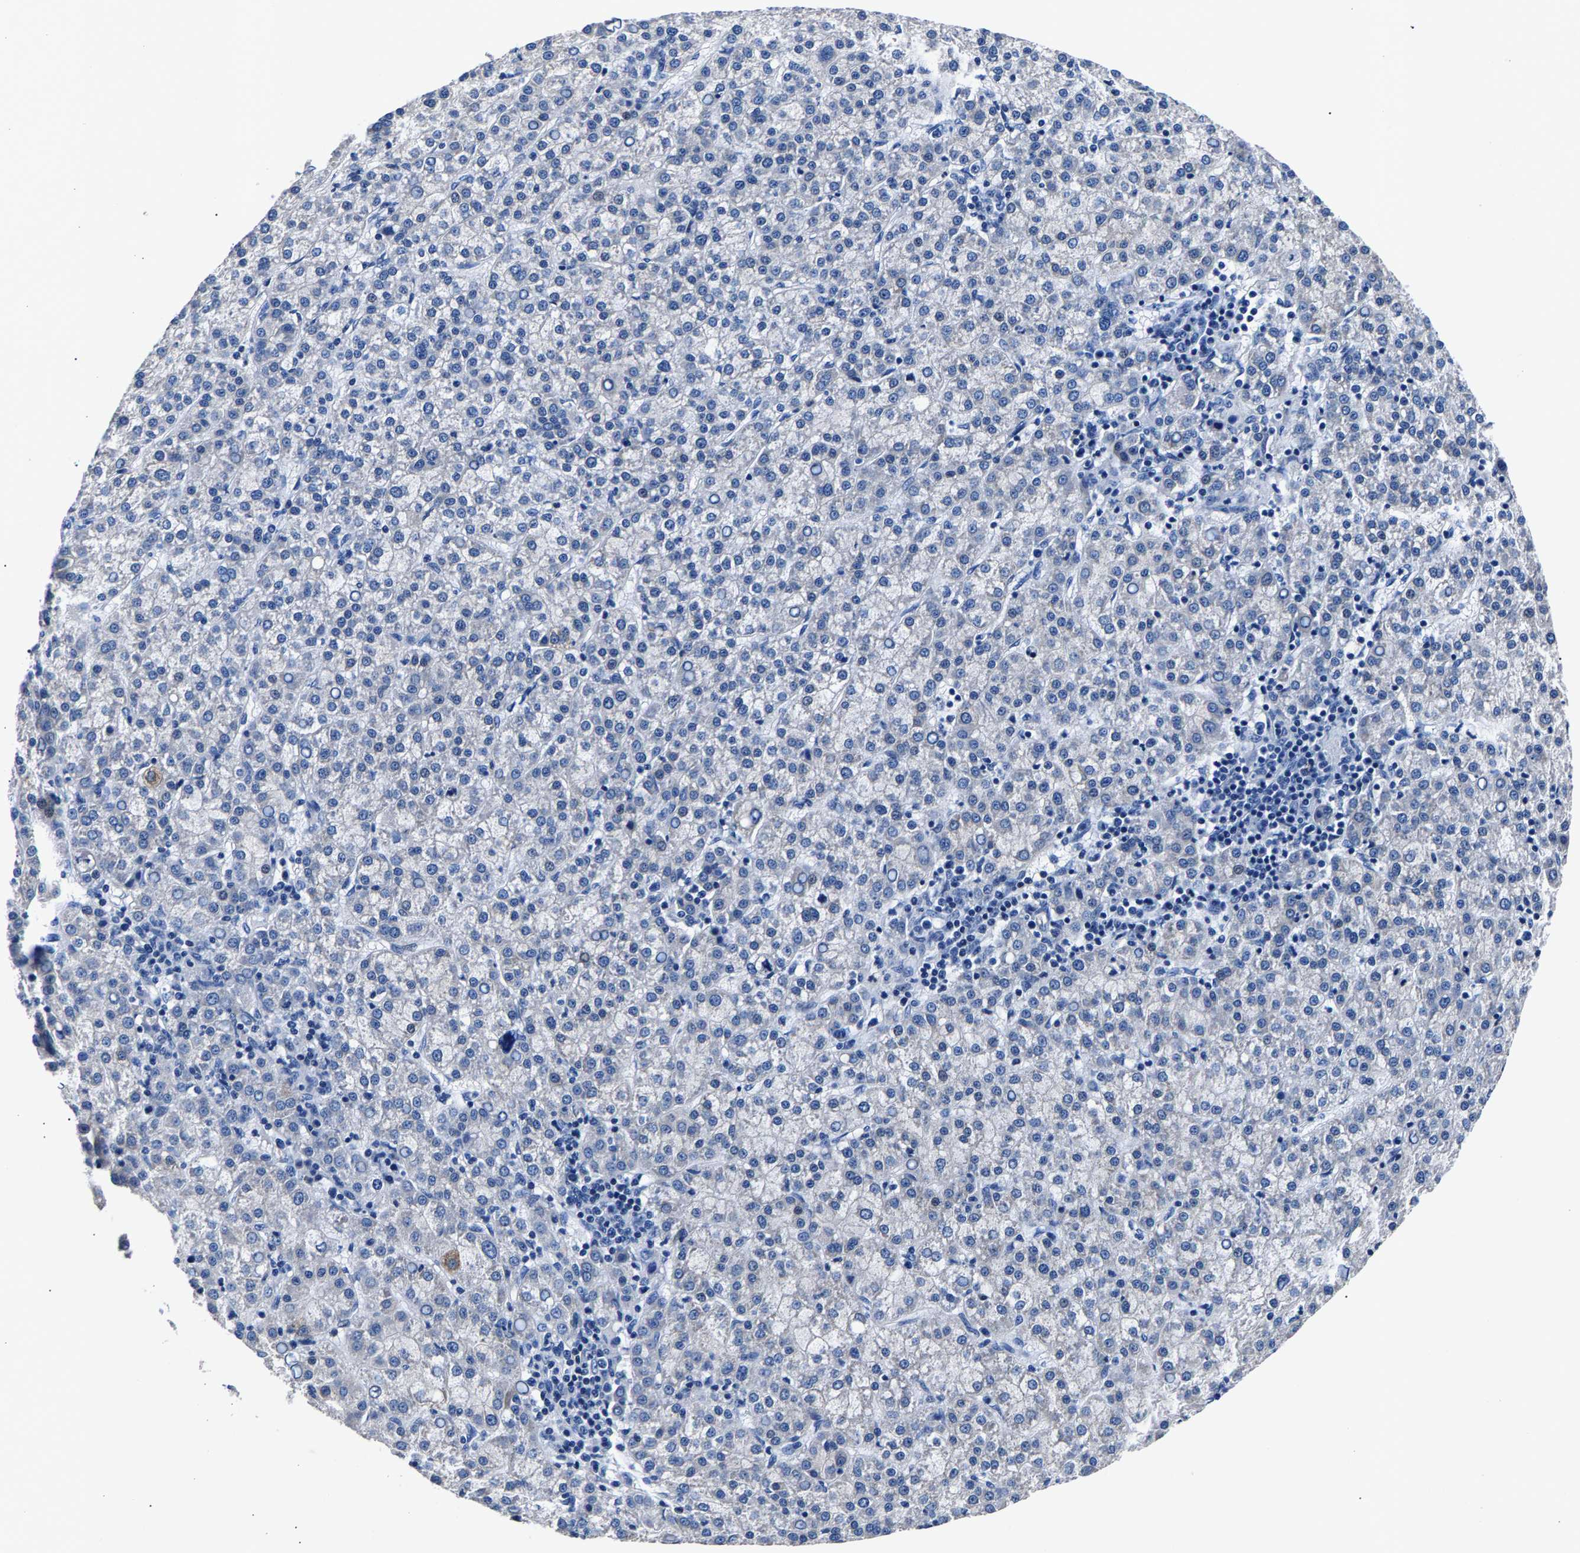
{"staining": {"intensity": "negative", "quantity": "none", "location": "none"}, "tissue": "liver cancer", "cell_type": "Tumor cells", "image_type": "cancer", "snomed": [{"axis": "morphology", "description": "Carcinoma, Hepatocellular, NOS"}, {"axis": "topography", "description": "Liver"}], "caption": "A high-resolution micrograph shows immunohistochemistry (IHC) staining of liver cancer (hepatocellular carcinoma), which demonstrates no significant positivity in tumor cells.", "gene": "PHF24", "patient": {"sex": "female", "age": 58}}